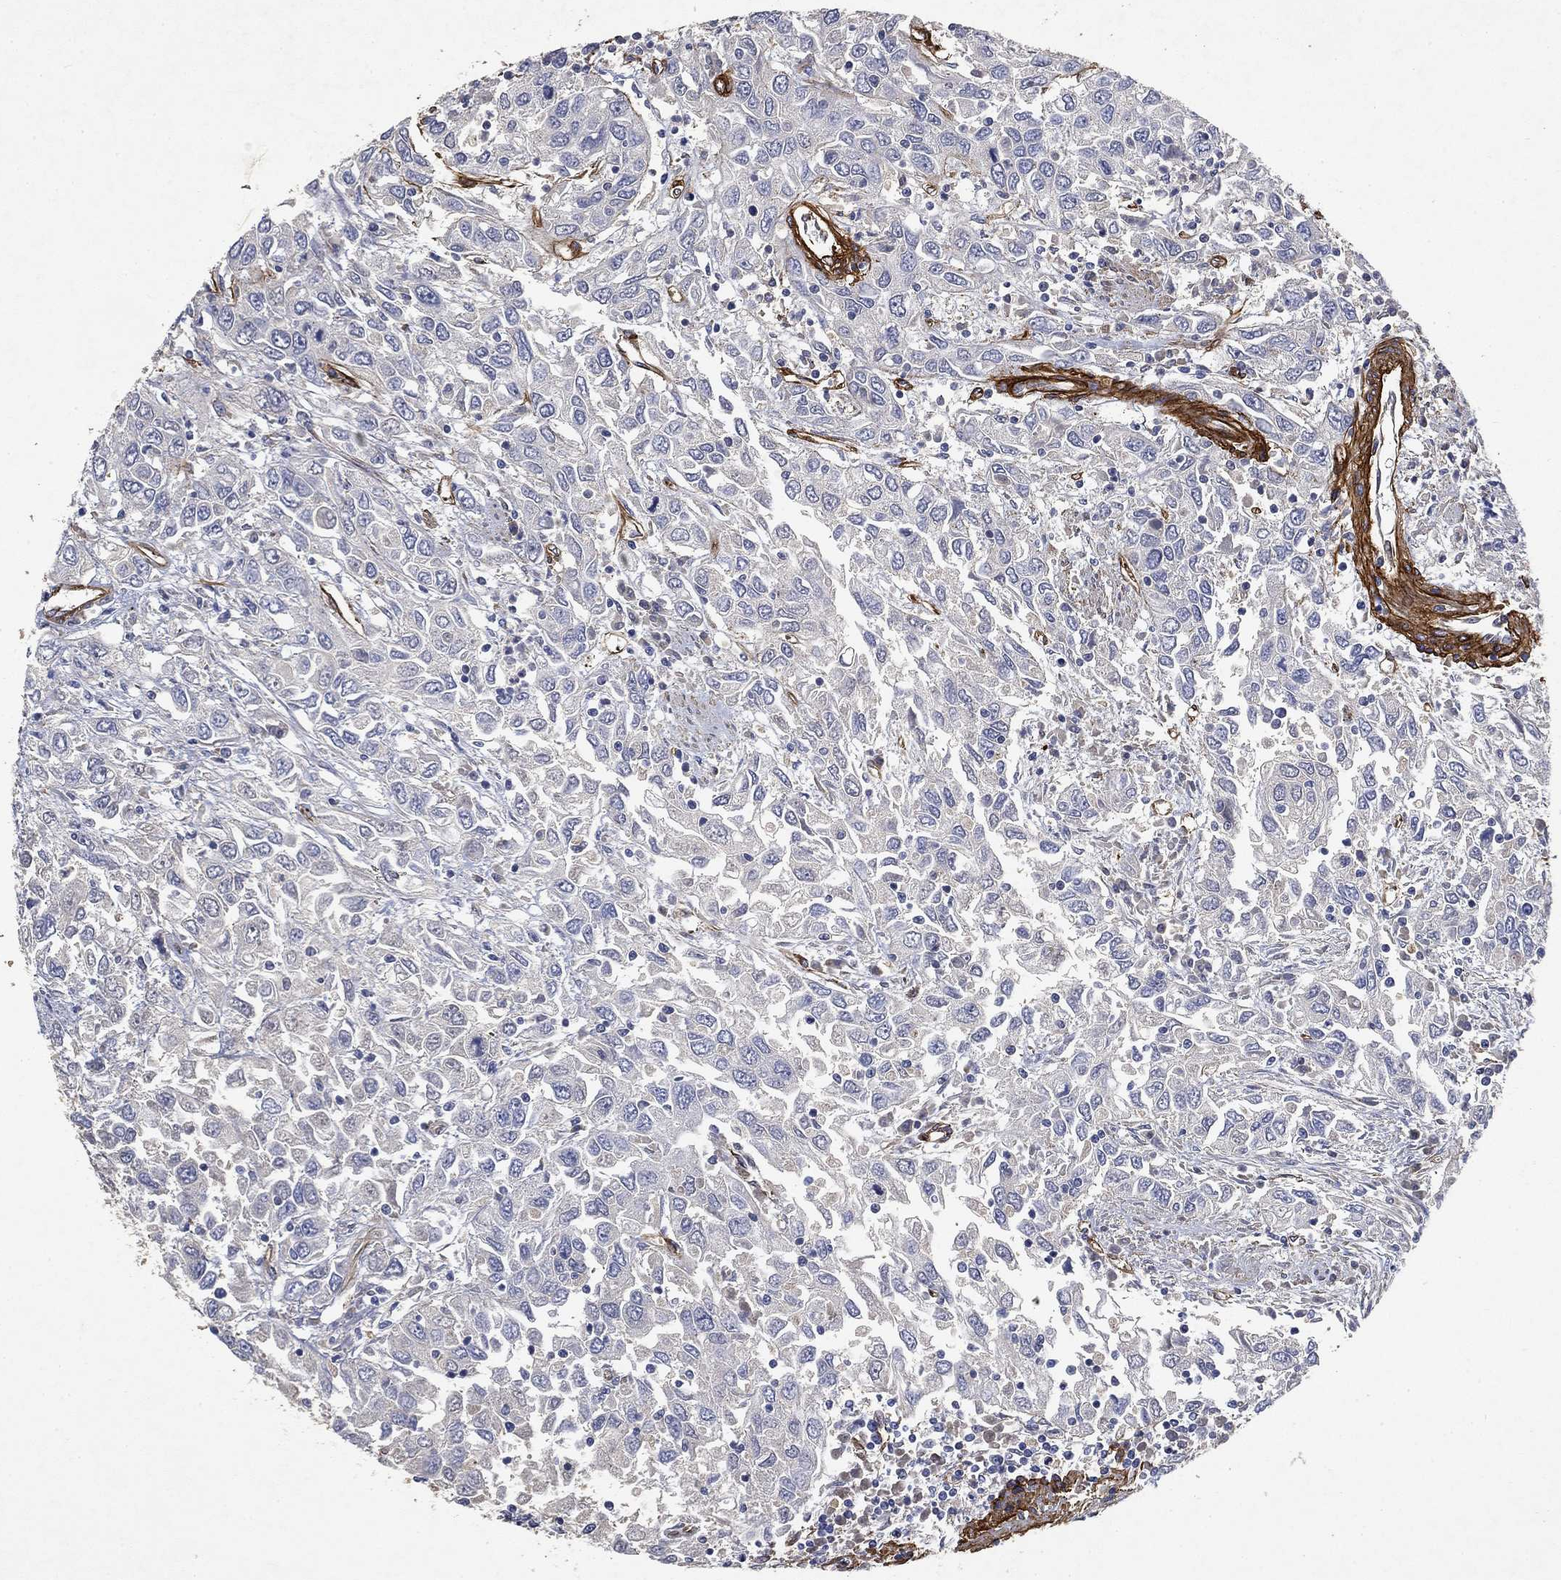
{"staining": {"intensity": "negative", "quantity": "none", "location": "none"}, "tissue": "urothelial cancer", "cell_type": "Tumor cells", "image_type": "cancer", "snomed": [{"axis": "morphology", "description": "Urothelial carcinoma, High grade"}, {"axis": "topography", "description": "Urinary bladder"}], "caption": "High-grade urothelial carcinoma was stained to show a protein in brown. There is no significant positivity in tumor cells.", "gene": "COL4A2", "patient": {"sex": "male", "age": 76}}